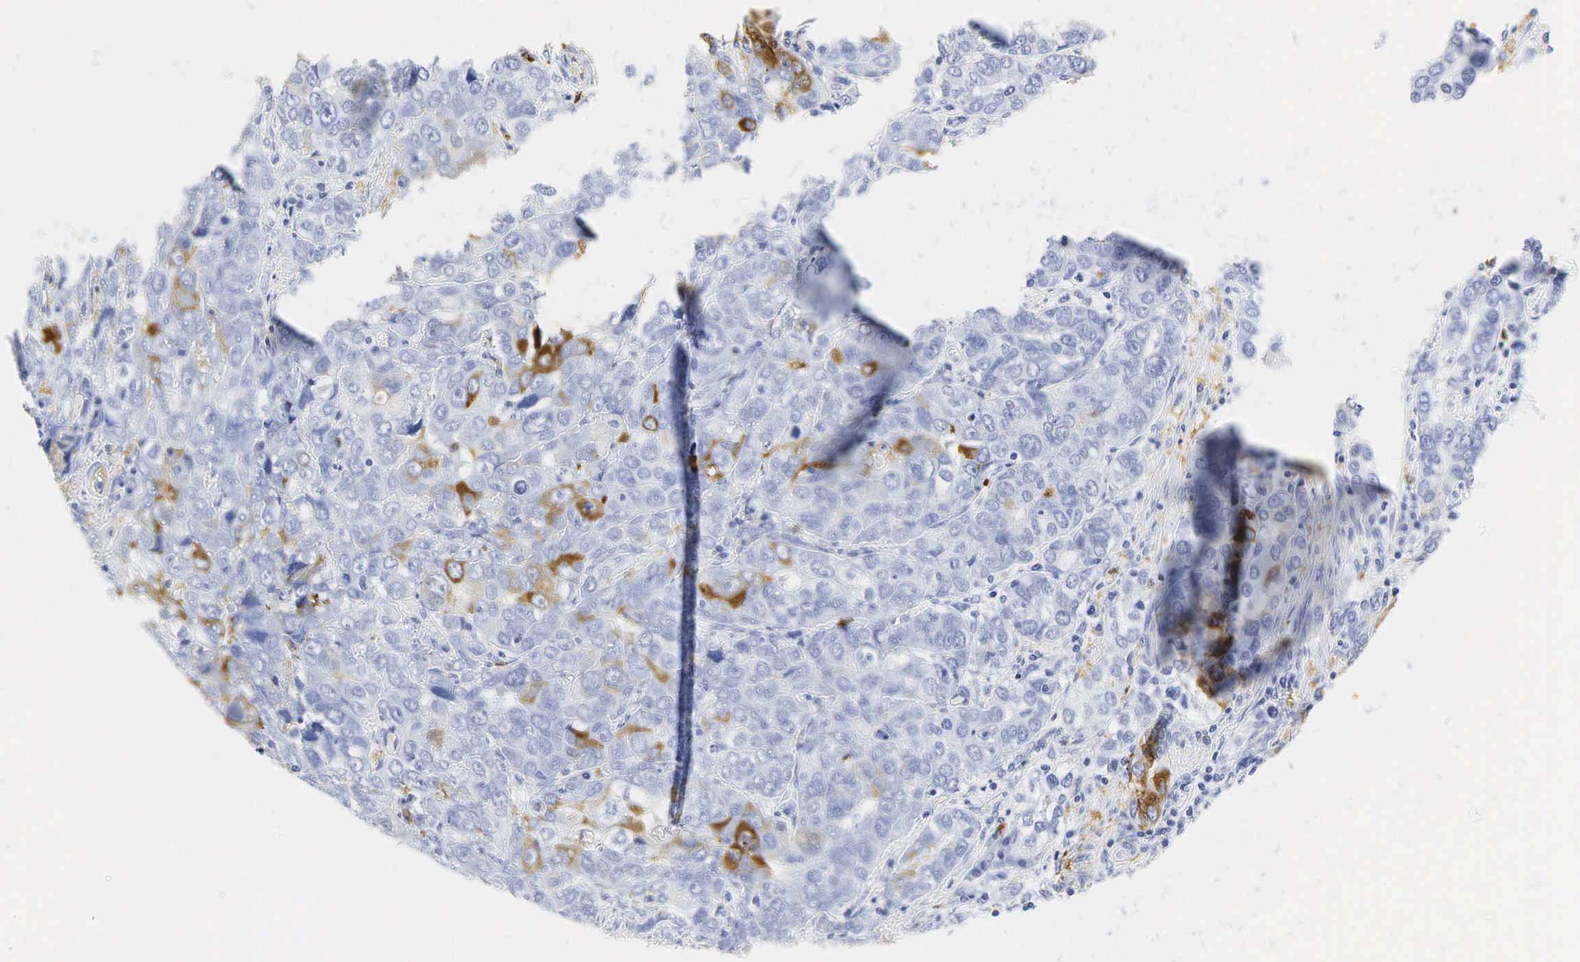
{"staining": {"intensity": "weak", "quantity": "<25%", "location": "cytoplasmic/membranous"}, "tissue": "stomach cancer", "cell_type": "Tumor cells", "image_type": "cancer", "snomed": [{"axis": "morphology", "description": "Adenocarcinoma, NOS"}, {"axis": "topography", "description": "Stomach, upper"}], "caption": "An IHC photomicrograph of stomach cancer is shown. There is no staining in tumor cells of stomach cancer.", "gene": "LYZ", "patient": {"sex": "male", "age": 76}}